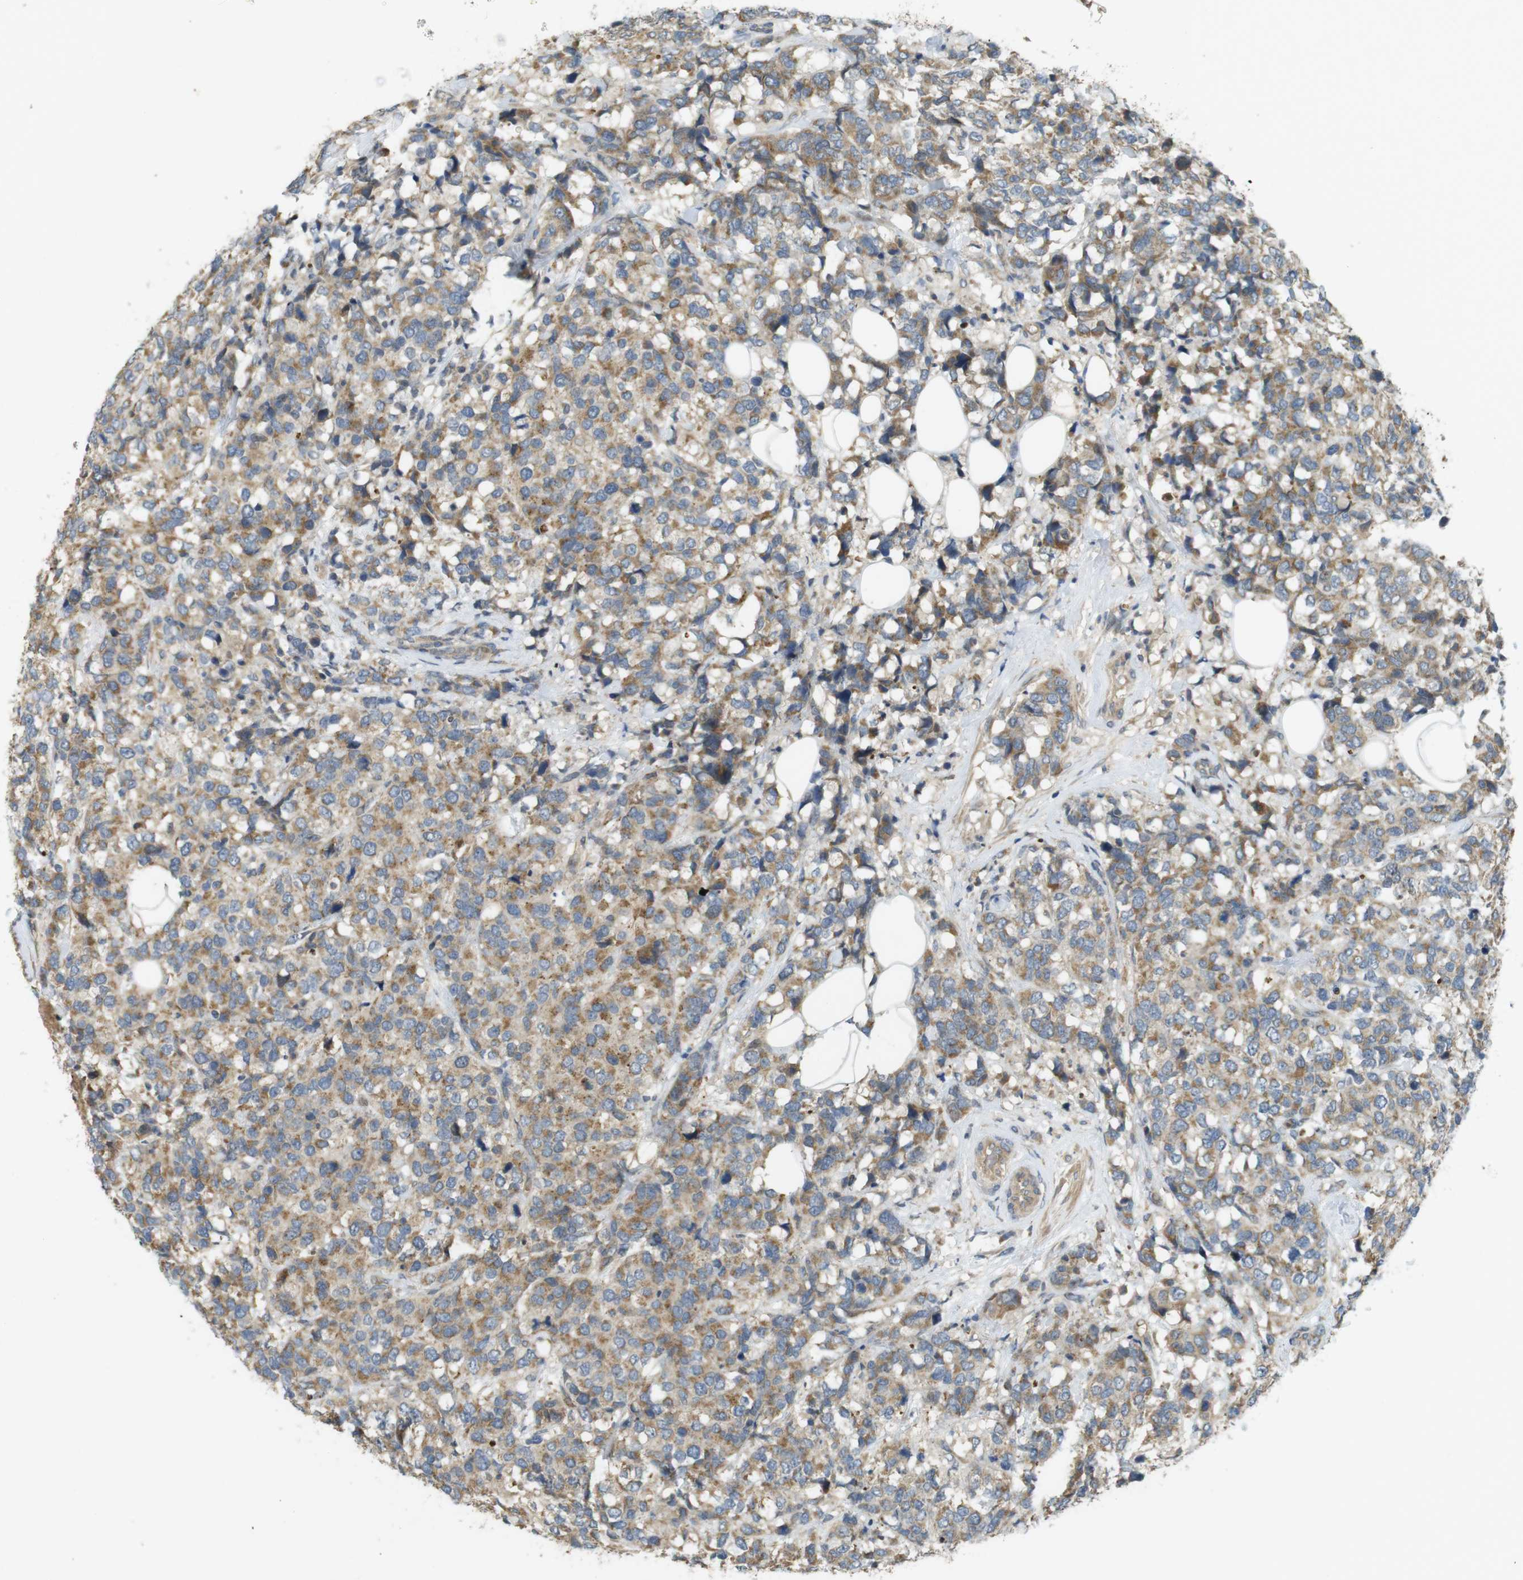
{"staining": {"intensity": "moderate", "quantity": ">75%", "location": "cytoplasmic/membranous"}, "tissue": "breast cancer", "cell_type": "Tumor cells", "image_type": "cancer", "snomed": [{"axis": "morphology", "description": "Lobular carcinoma"}, {"axis": "topography", "description": "Breast"}], "caption": "The photomicrograph displays staining of breast lobular carcinoma, revealing moderate cytoplasmic/membranous protein expression (brown color) within tumor cells. (DAB (3,3'-diaminobenzidine) IHC, brown staining for protein, blue staining for nuclei).", "gene": "CLTC", "patient": {"sex": "female", "age": 59}}